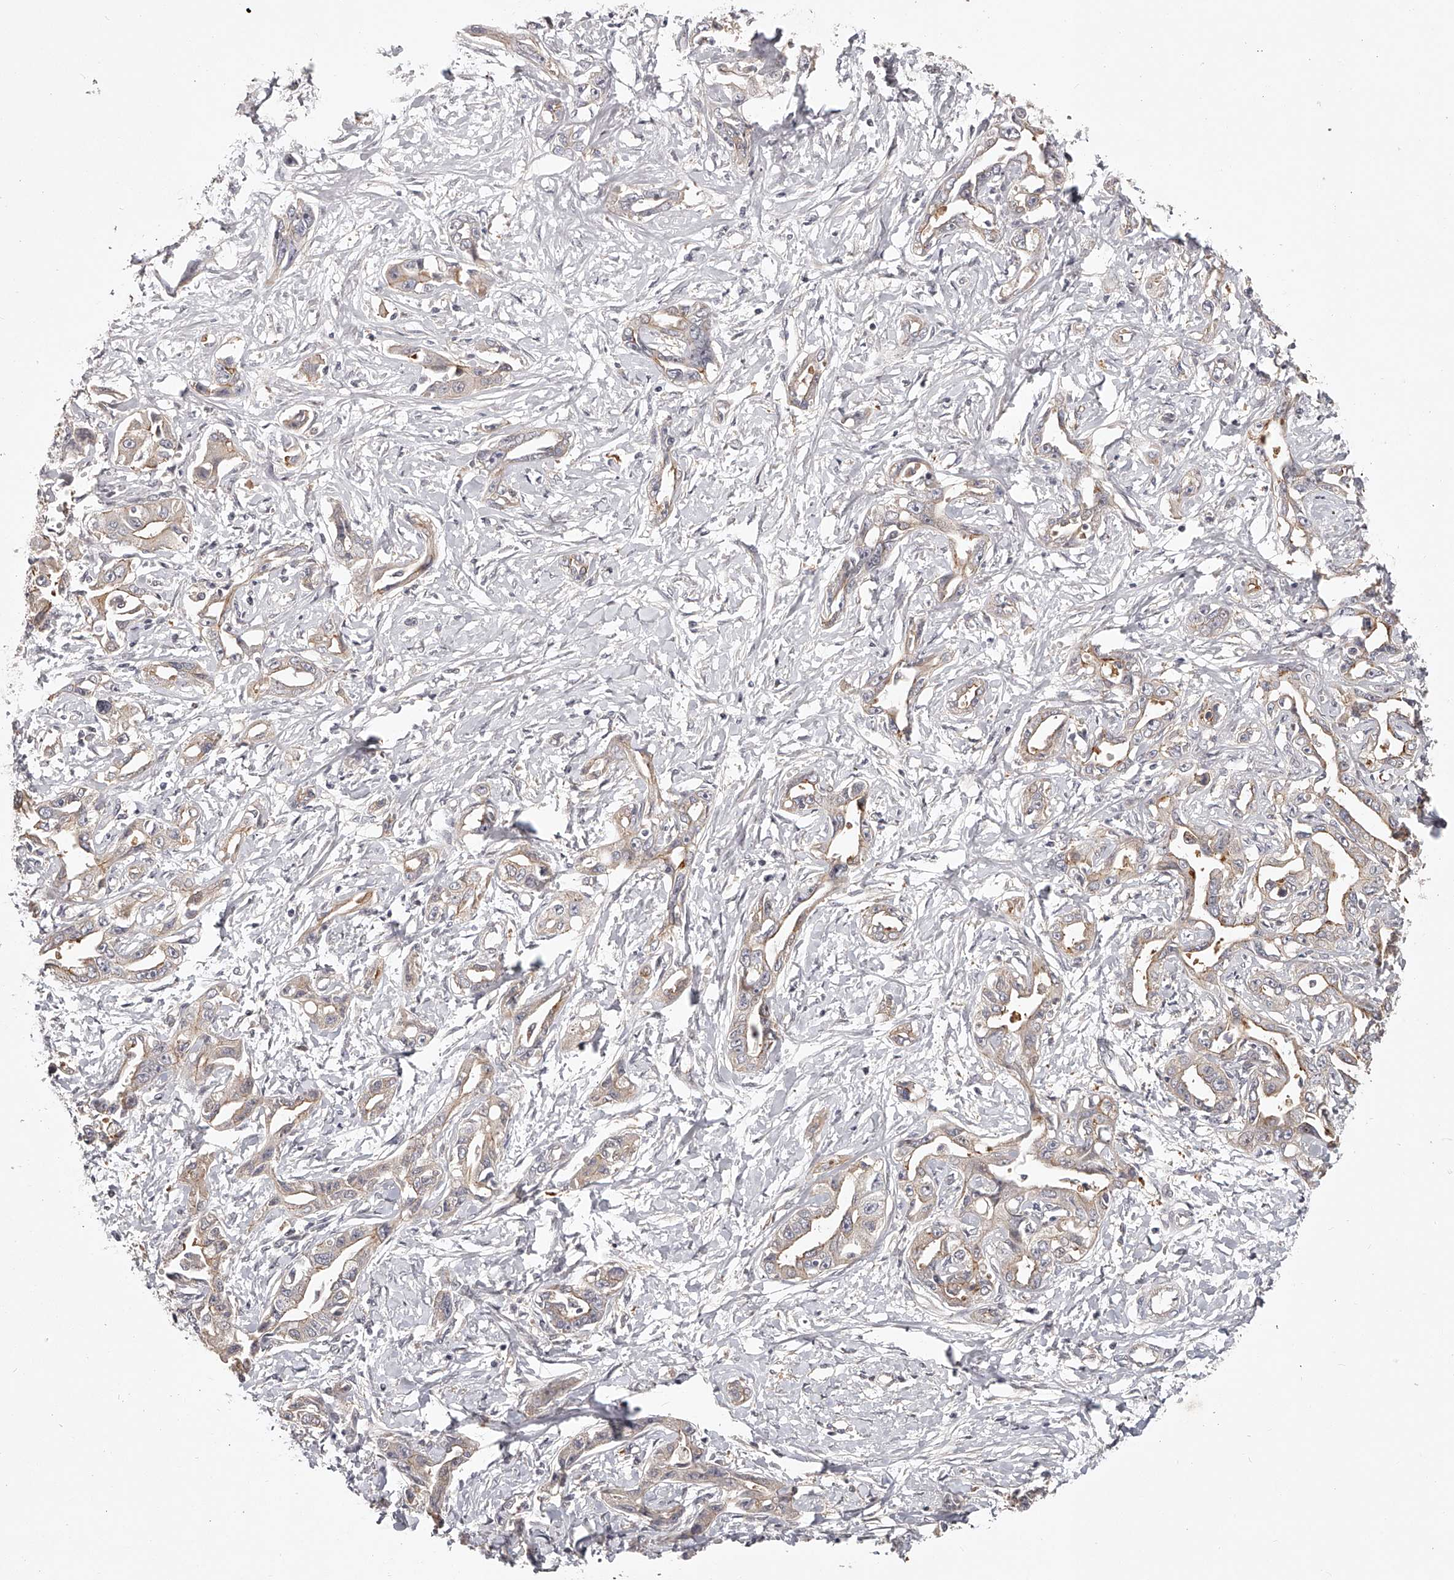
{"staining": {"intensity": "weak", "quantity": "<25%", "location": "cytoplasmic/membranous"}, "tissue": "liver cancer", "cell_type": "Tumor cells", "image_type": "cancer", "snomed": [{"axis": "morphology", "description": "Cholangiocarcinoma"}, {"axis": "topography", "description": "Liver"}], "caption": "Image shows no significant protein positivity in tumor cells of liver cholangiocarcinoma. (Immunohistochemistry, brightfield microscopy, high magnification).", "gene": "ZNF582", "patient": {"sex": "male", "age": 59}}